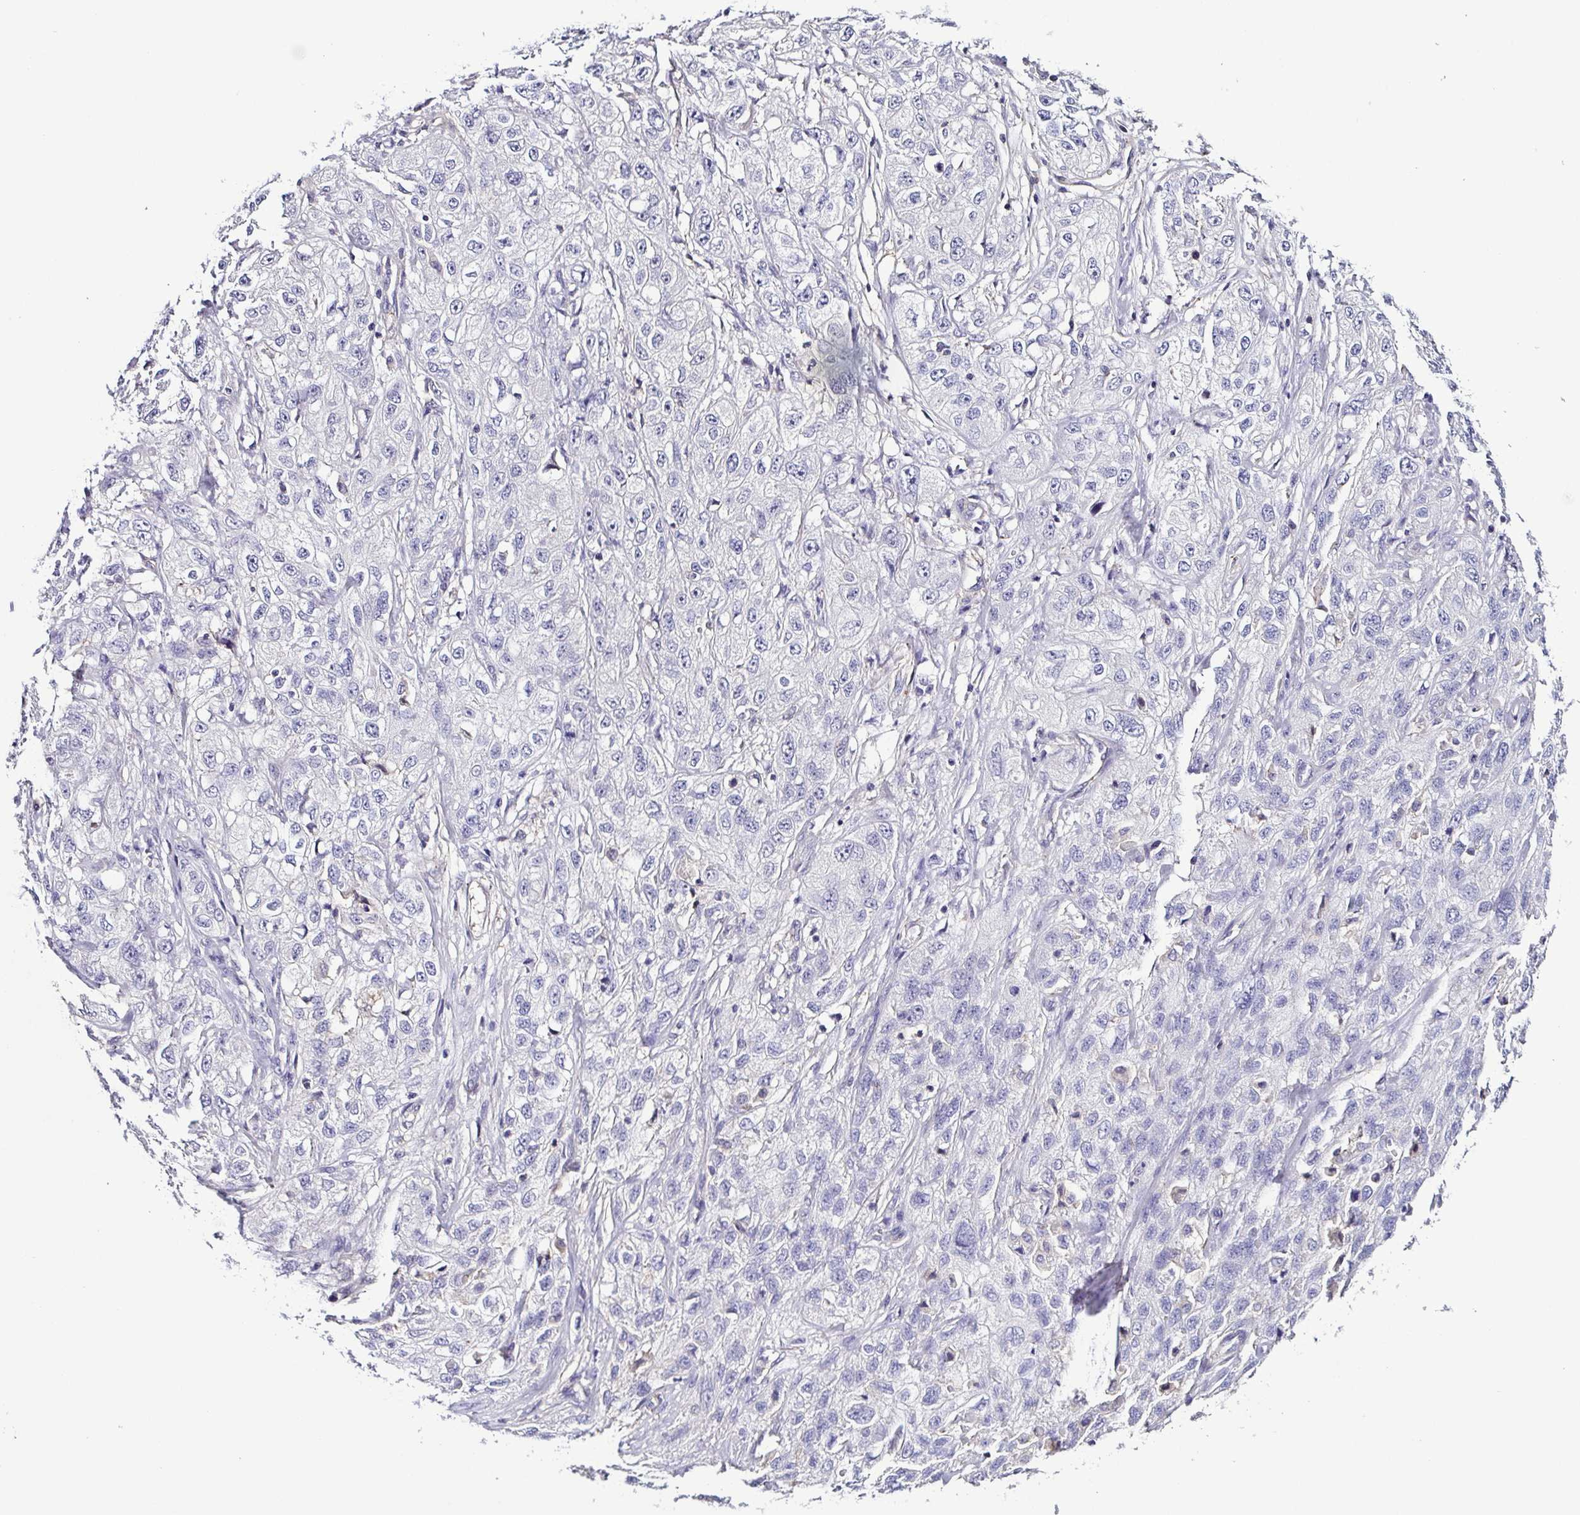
{"staining": {"intensity": "negative", "quantity": "none", "location": "none"}, "tissue": "skin cancer", "cell_type": "Tumor cells", "image_type": "cancer", "snomed": [{"axis": "morphology", "description": "Squamous cell carcinoma, NOS"}, {"axis": "topography", "description": "Skin"}, {"axis": "topography", "description": "Vulva"}], "caption": "The histopathology image demonstrates no significant staining in tumor cells of skin cancer.", "gene": "TNNT2", "patient": {"sex": "female", "age": 86}}